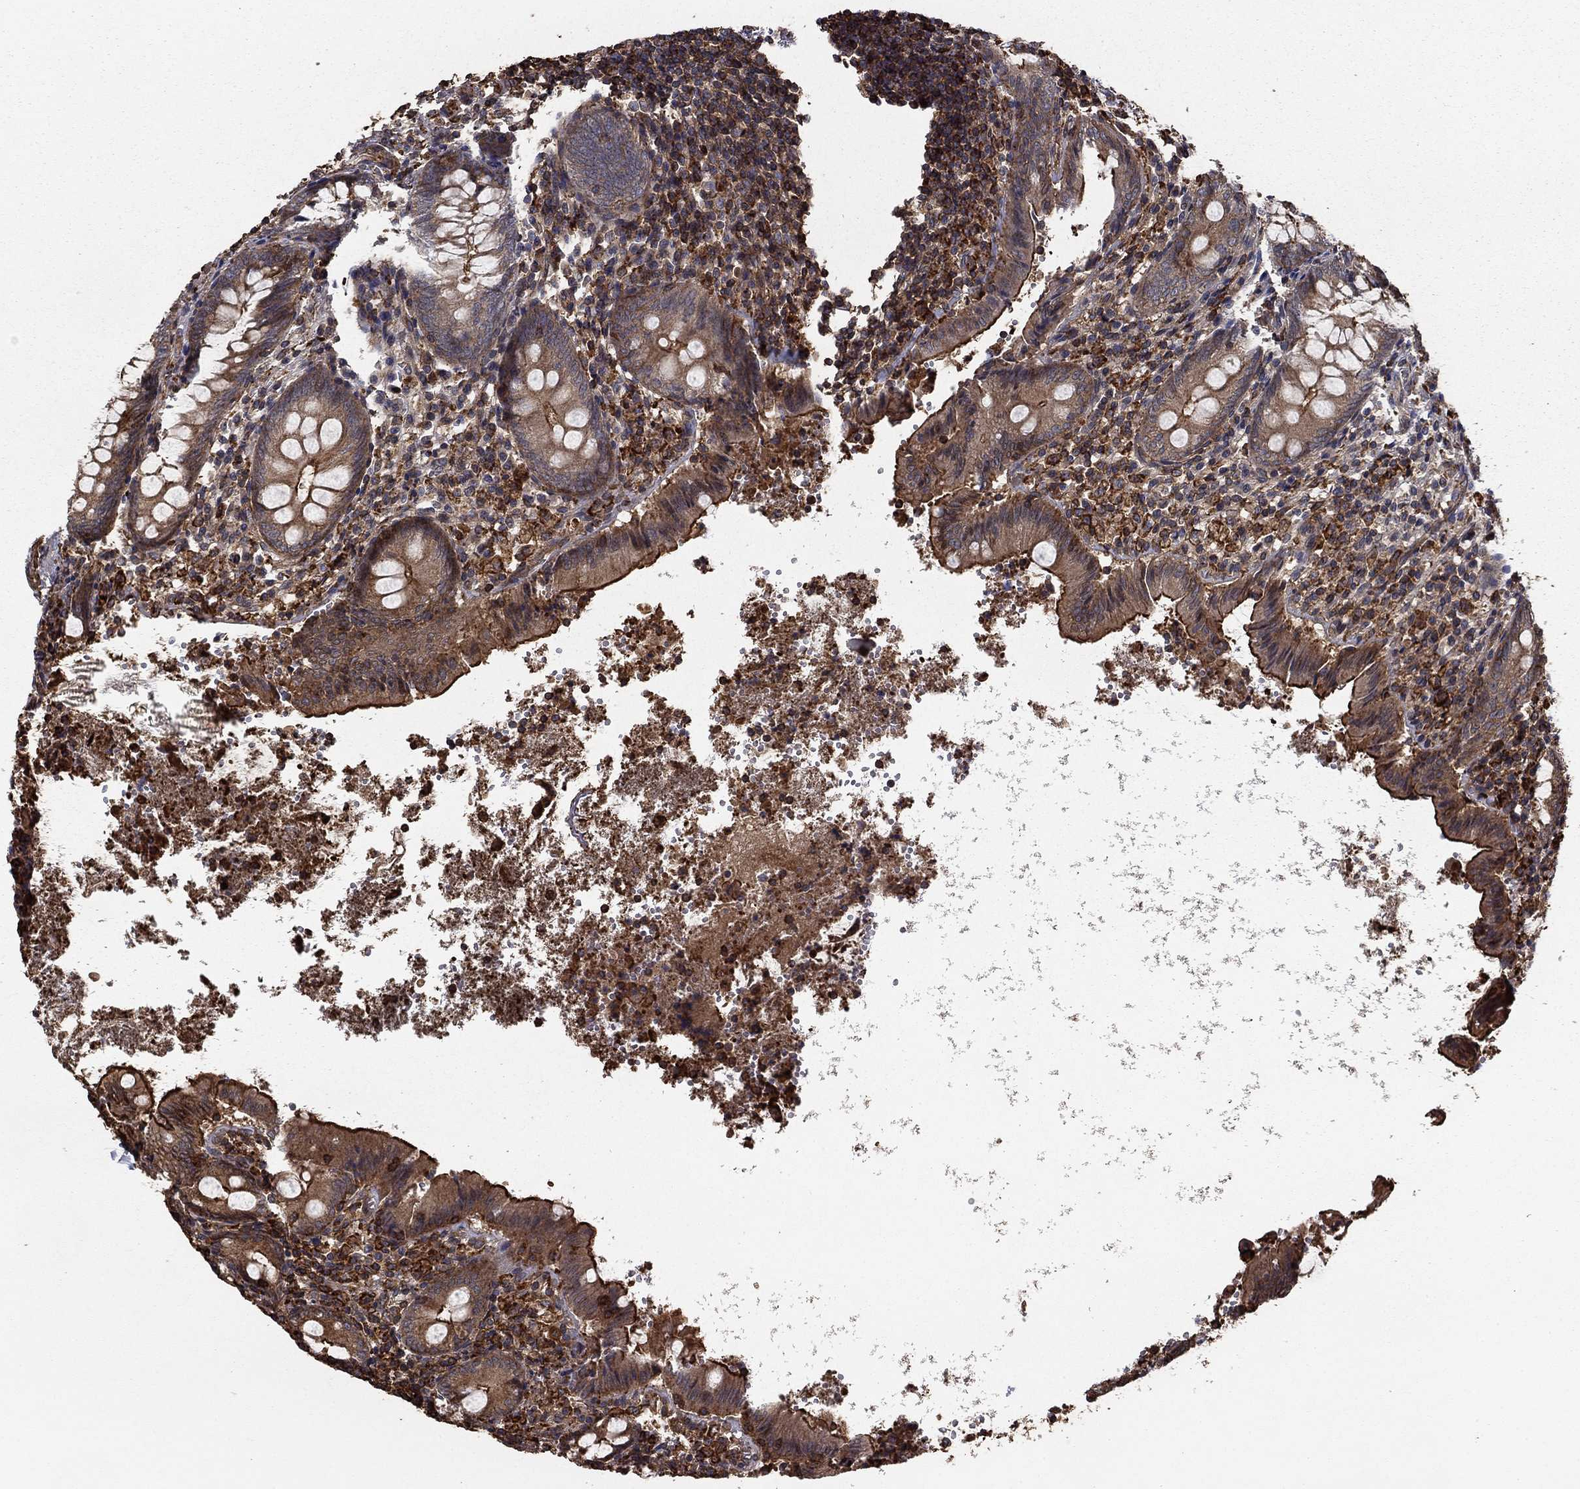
{"staining": {"intensity": "strong", "quantity": "<25%", "location": "cytoplasmic/membranous"}, "tissue": "appendix", "cell_type": "Glandular cells", "image_type": "normal", "snomed": [{"axis": "morphology", "description": "Normal tissue, NOS"}, {"axis": "topography", "description": "Appendix"}], "caption": "Appendix stained for a protein reveals strong cytoplasmic/membranous positivity in glandular cells.", "gene": "HABP4", "patient": {"sex": "female", "age": 23}}